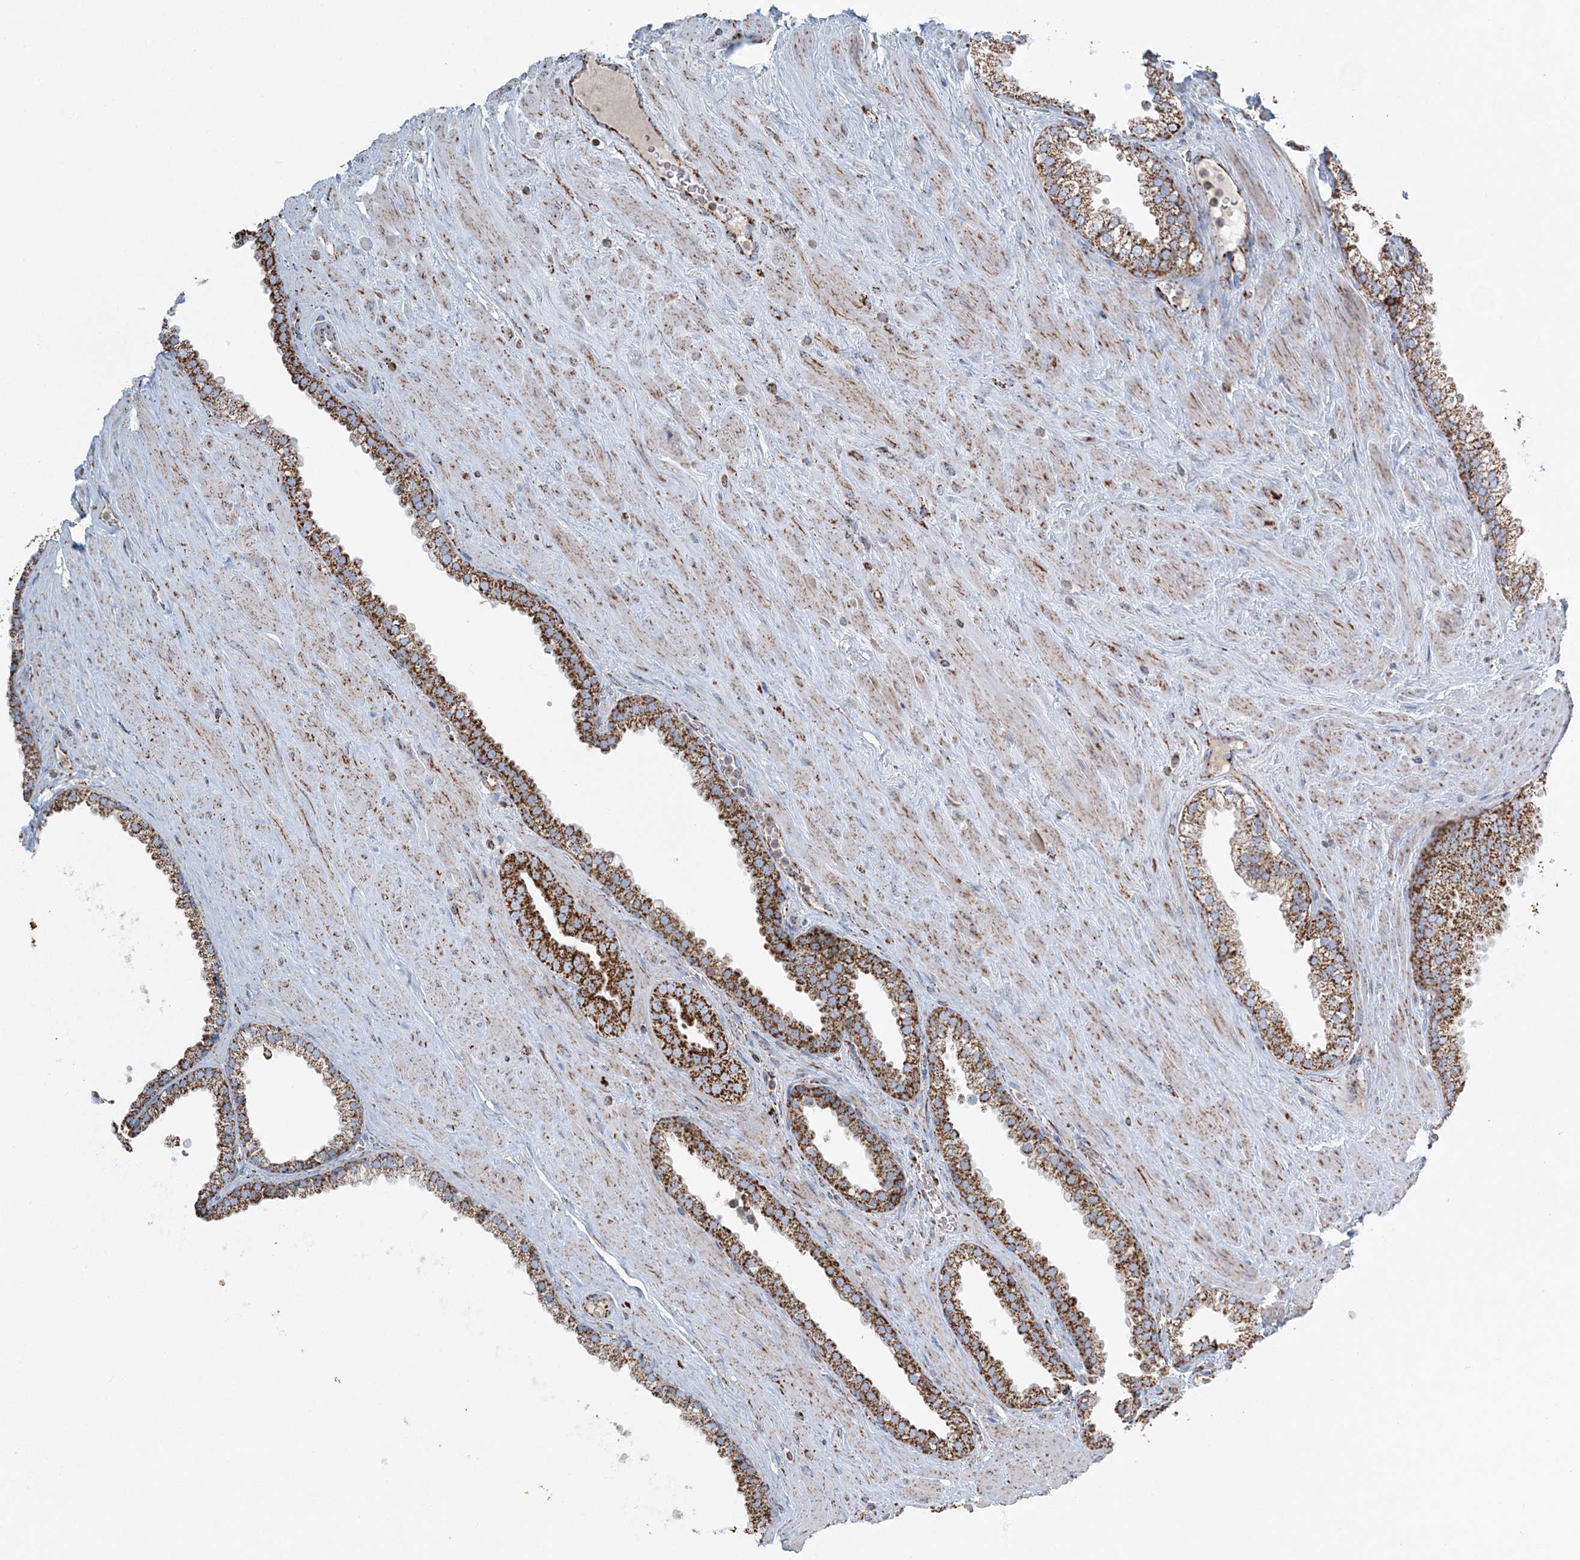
{"staining": {"intensity": "strong", "quantity": ">75%", "location": "cytoplasmic/membranous"}, "tissue": "prostate cancer", "cell_type": "Tumor cells", "image_type": "cancer", "snomed": [{"axis": "morphology", "description": "Adenocarcinoma, Low grade"}, {"axis": "topography", "description": "Prostate"}], "caption": "Immunohistochemistry (IHC) (DAB) staining of human prostate cancer reveals strong cytoplasmic/membranous protein positivity in approximately >75% of tumor cells. Immunohistochemistry (IHC) stains the protein in brown and the nuclei are stained blue.", "gene": "RAB11FIP3", "patient": {"sex": "male", "age": 62}}